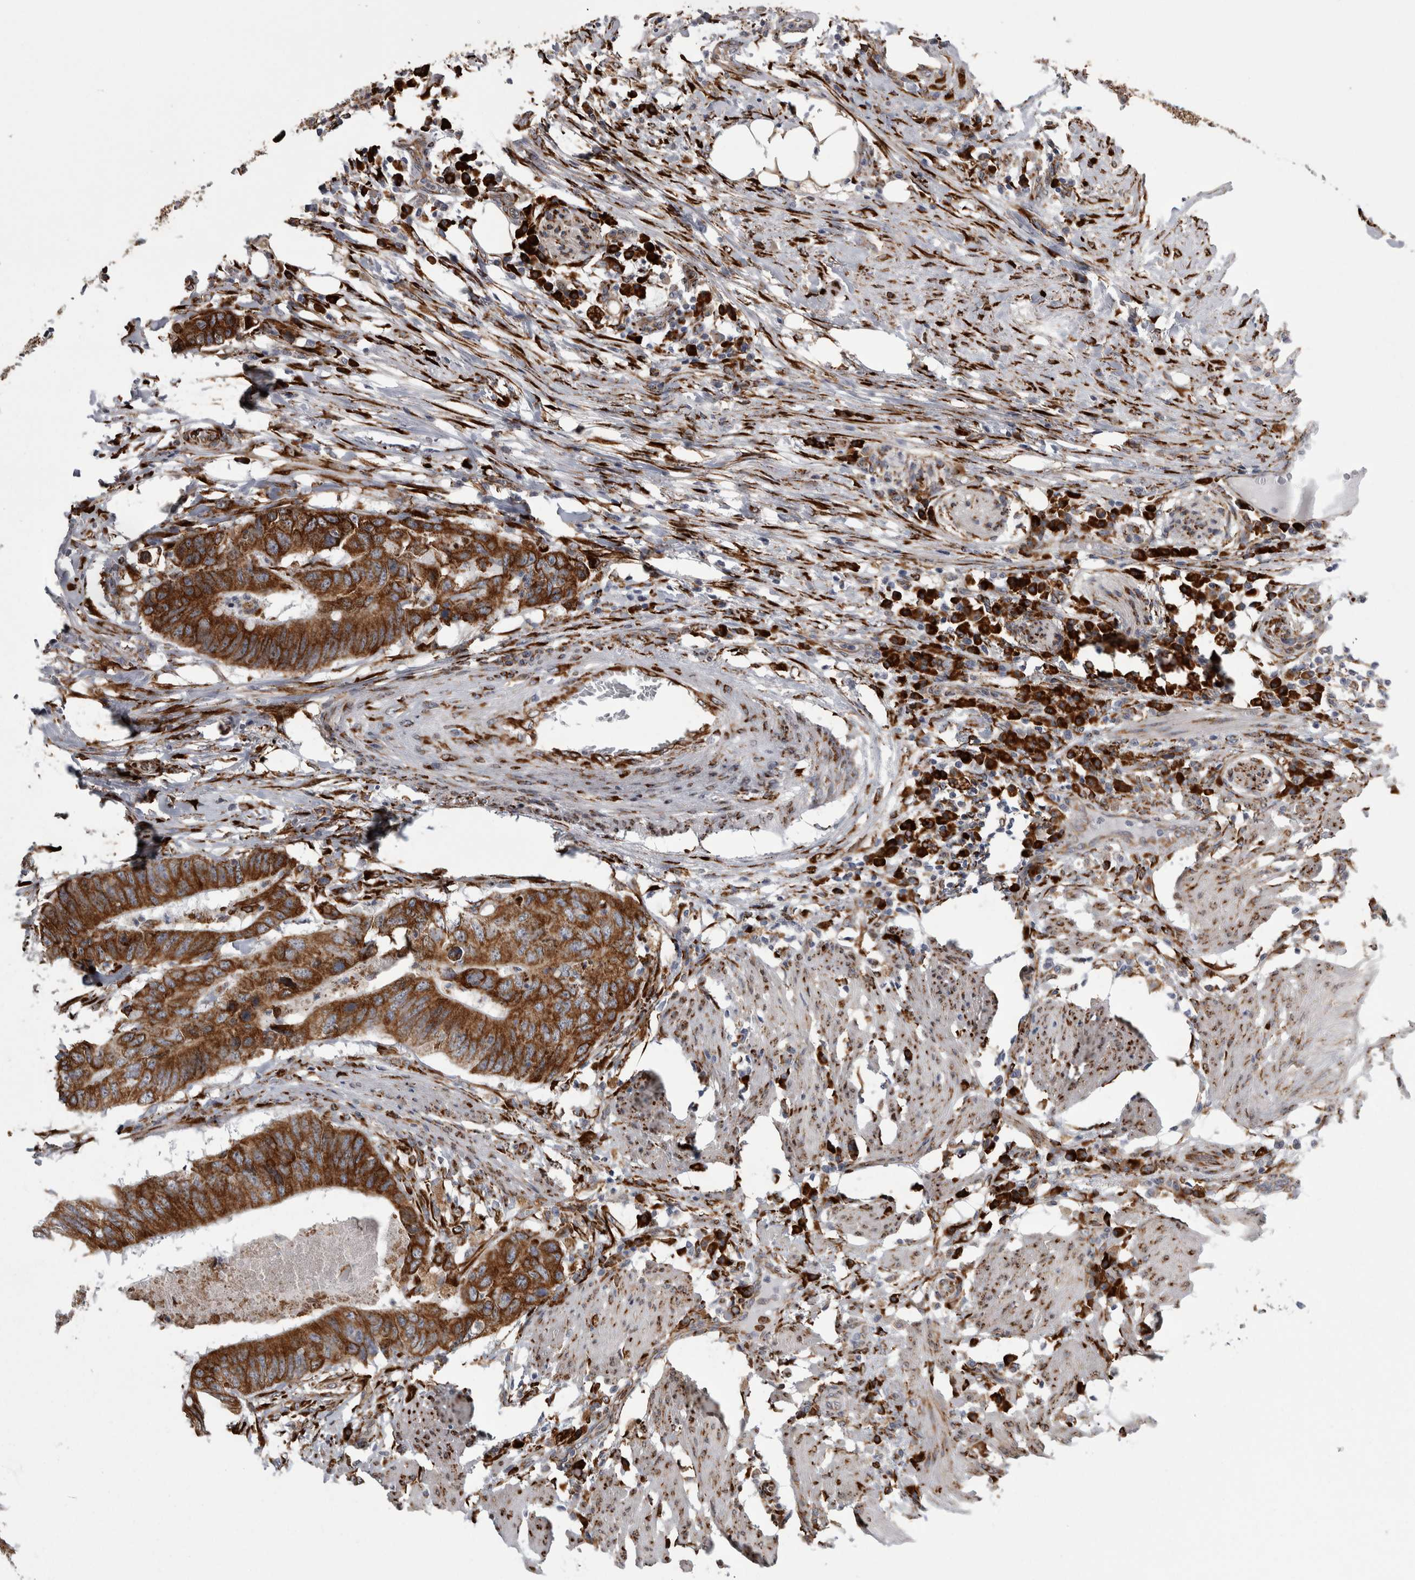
{"staining": {"intensity": "strong", "quantity": ">75%", "location": "cytoplasmic/membranous"}, "tissue": "colorectal cancer", "cell_type": "Tumor cells", "image_type": "cancer", "snomed": [{"axis": "morphology", "description": "Adenocarcinoma, NOS"}, {"axis": "topography", "description": "Colon"}], "caption": "Tumor cells exhibit high levels of strong cytoplasmic/membranous staining in about >75% of cells in human adenocarcinoma (colorectal).", "gene": "FHIP2B", "patient": {"sex": "male", "age": 56}}